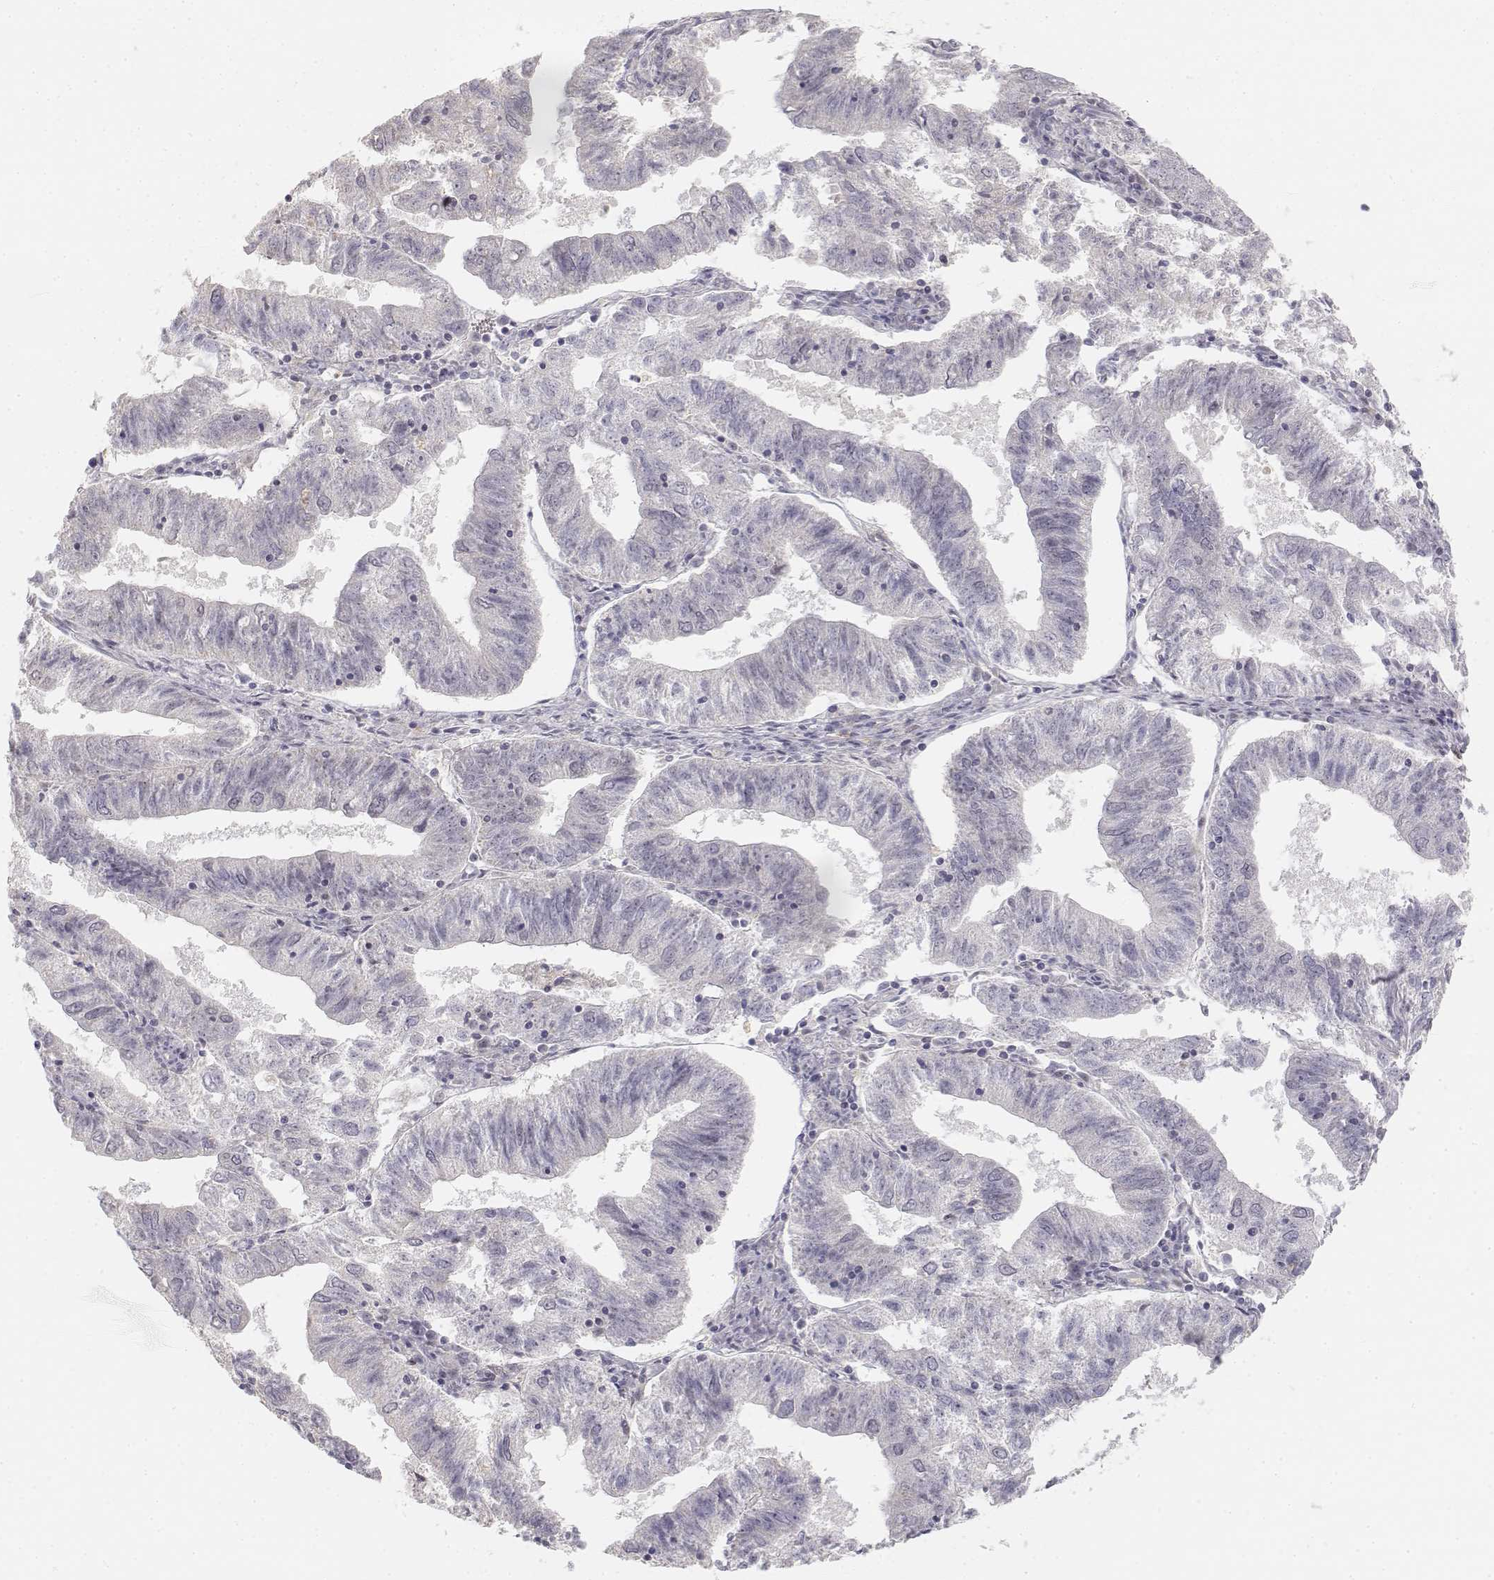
{"staining": {"intensity": "negative", "quantity": "none", "location": "none"}, "tissue": "endometrial cancer", "cell_type": "Tumor cells", "image_type": "cancer", "snomed": [{"axis": "morphology", "description": "Adenocarcinoma, NOS"}, {"axis": "topography", "description": "Endometrium"}], "caption": "Histopathology image shows no significant protein expression in tumor cells of endometrial cancer (adenocarcinoma).", "gene": "GLIPR1L2", "patient": {"sex": "female", "age": 82}}